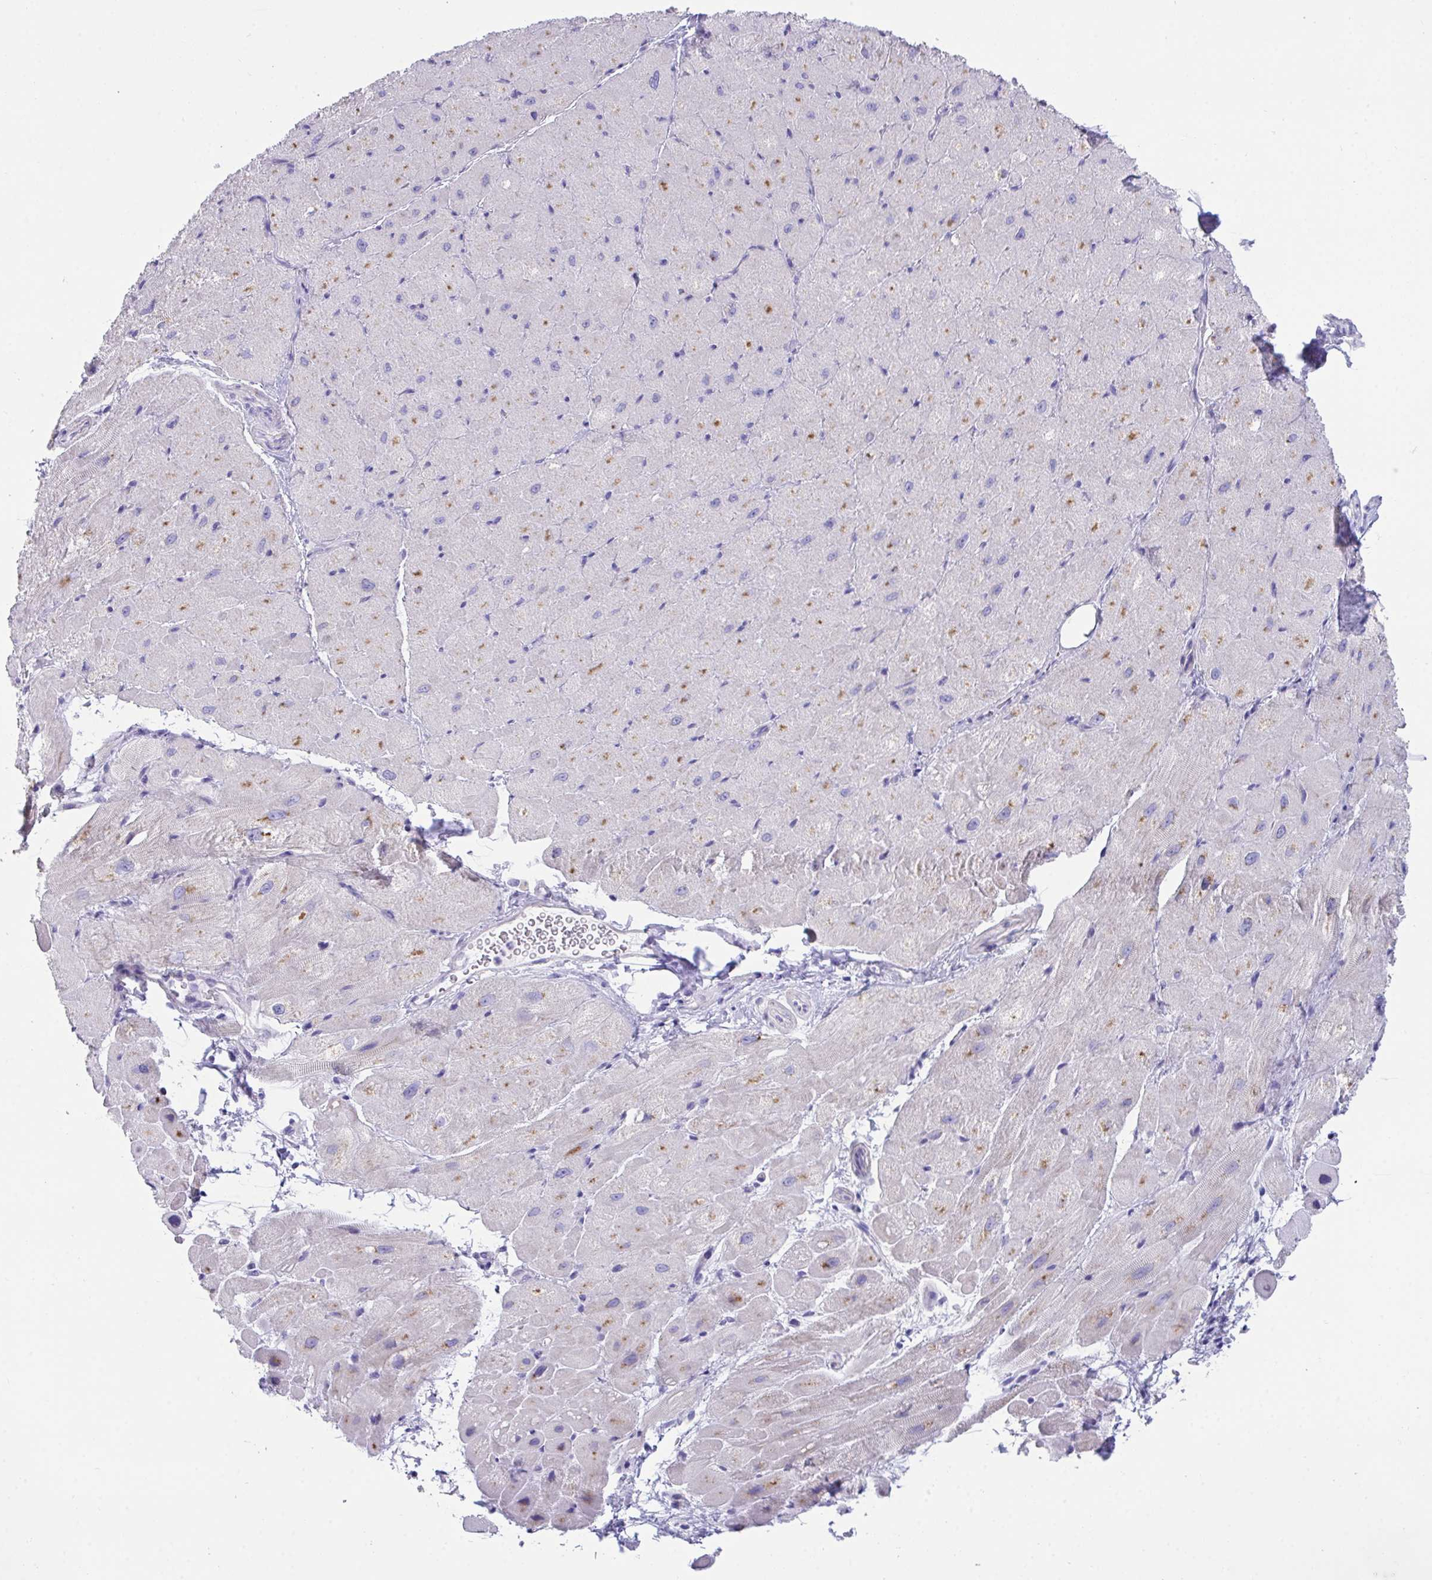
{"staining": {"intensity": "moderate", "quantity": "25%-75%", "location": "cytoplasmic/membranous"}, "tissue": "heart muscle", "cell_type": "Cardiomyocytes", "image_type": "normal", "snomed": [{"axis": "morphology", "description": "Normal tissue, NOS"}, {"axis": "topography", "description": "Heart"}], "caption": "Immunohistochemistry micrograph of unremarkable heart muscle: heart muscle stained using immunohistochemistry shows medium levels of moderate protein expression localized specifically in the cytoplasmic/membranous of cardiomyocytes, appearing as a cytoplasmic/membranous brown color.", "gene": "TMEM106B", "patient": {"sex": "male", "age": 62}}